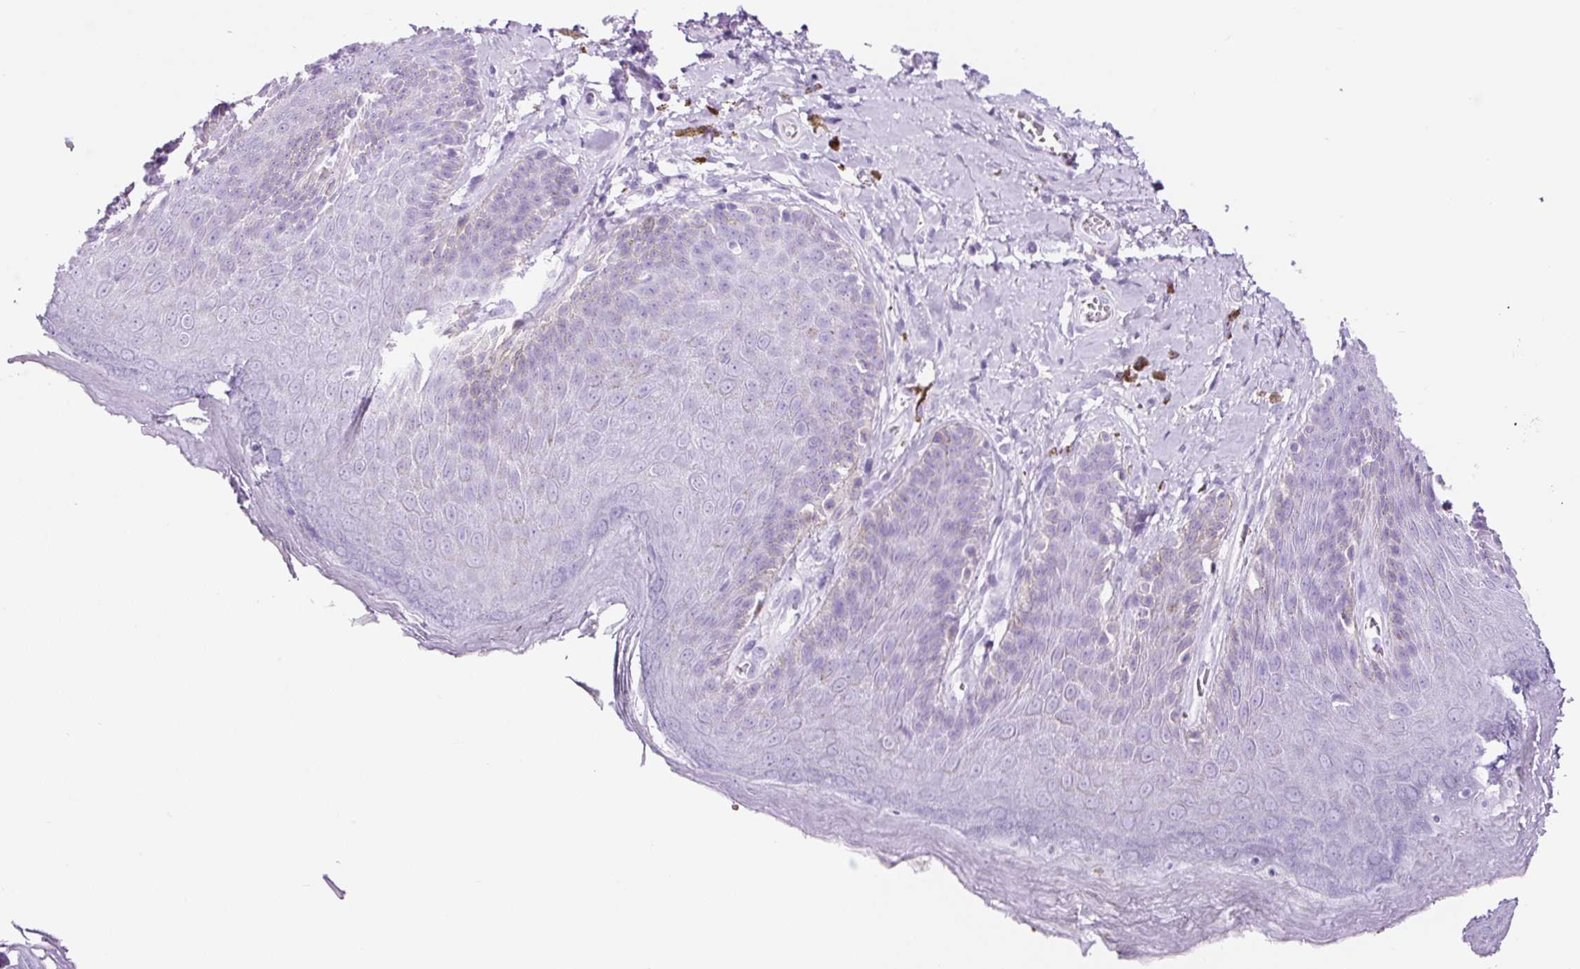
{"staining": {"intensity": "negative", "quantity": "none", "location": "none"}, "tissue": "skin", "cell_type": "Epidermal cells", "image_type": "normal", "snomed": [{"axis": "morphology", "description": "Normal tissue, NOS"}, {"axis": "topography", "description": "Anal"}, {"axis": "topography", "description": "Peripheral nerve tissue"}], "caption": "Immunohistochemistry image of unremarkable human skin stained for a protein (brown), which displays no positivity in epidermal cells. (Brightfield microscopy of DAB immunohistochemistry at high magnification).", "gene": "ADSS1", "patient": {"sex": "male", "age": 53}}